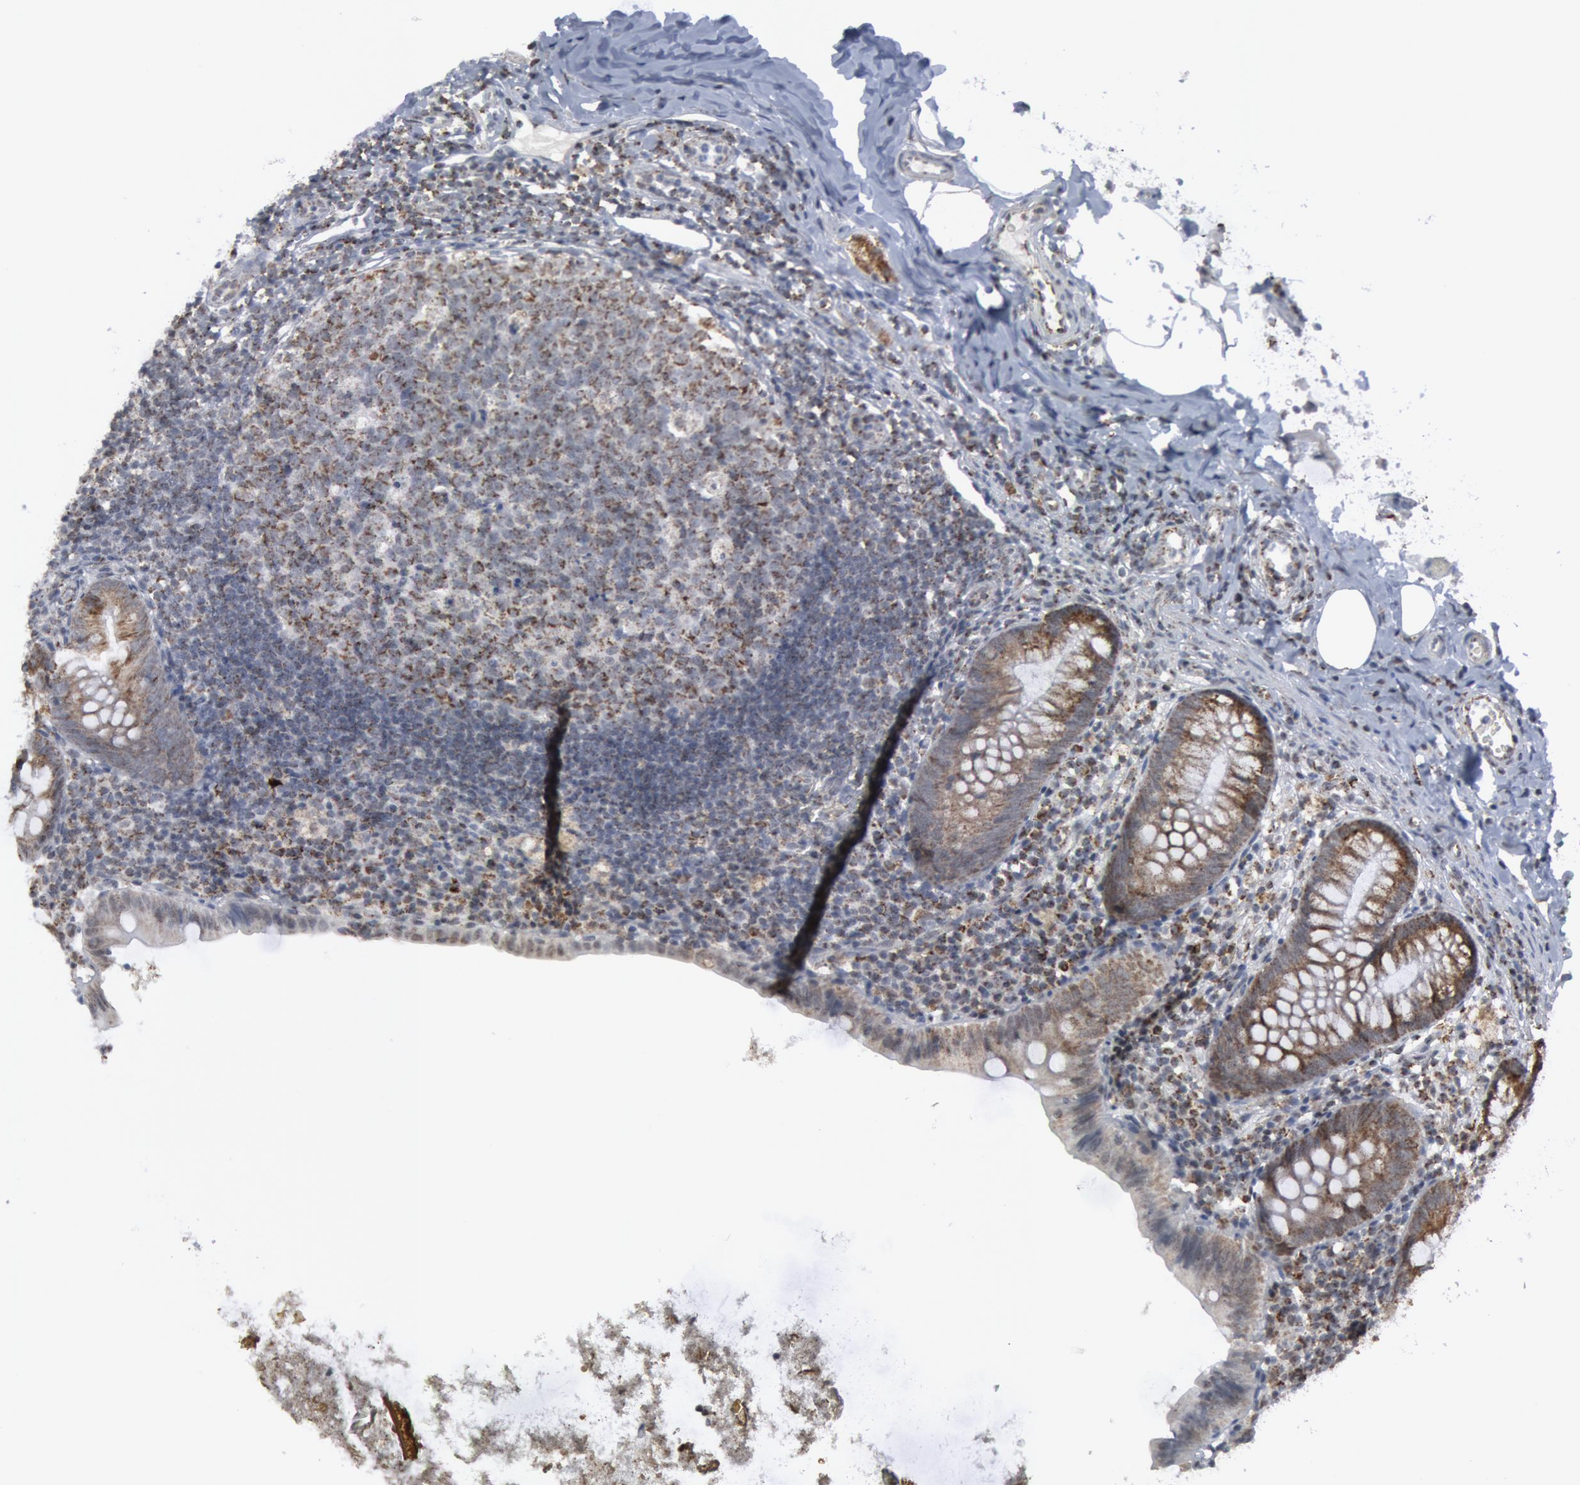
{"staining": {"intensity": "moderate", "quantity": ">75%", "location": "cytoplasmic/membranous"}, "tissue": "appendix", "cell_type": "Glandular cells", "image_type": "normal", "snomed": [{"axis": "morphology", "description": "Normal tissue, NOS"}, {"axis": "topography", "description": "Appendix"}], "caption": "This is a micrograph of immunohistochemistry (IHC) staining of normal appendix, which shows moderate staining in the cytoplasmic/membranous of glandular cells.", "gene": "CASP9", "patient": {"sex": "female", "age": 9}}